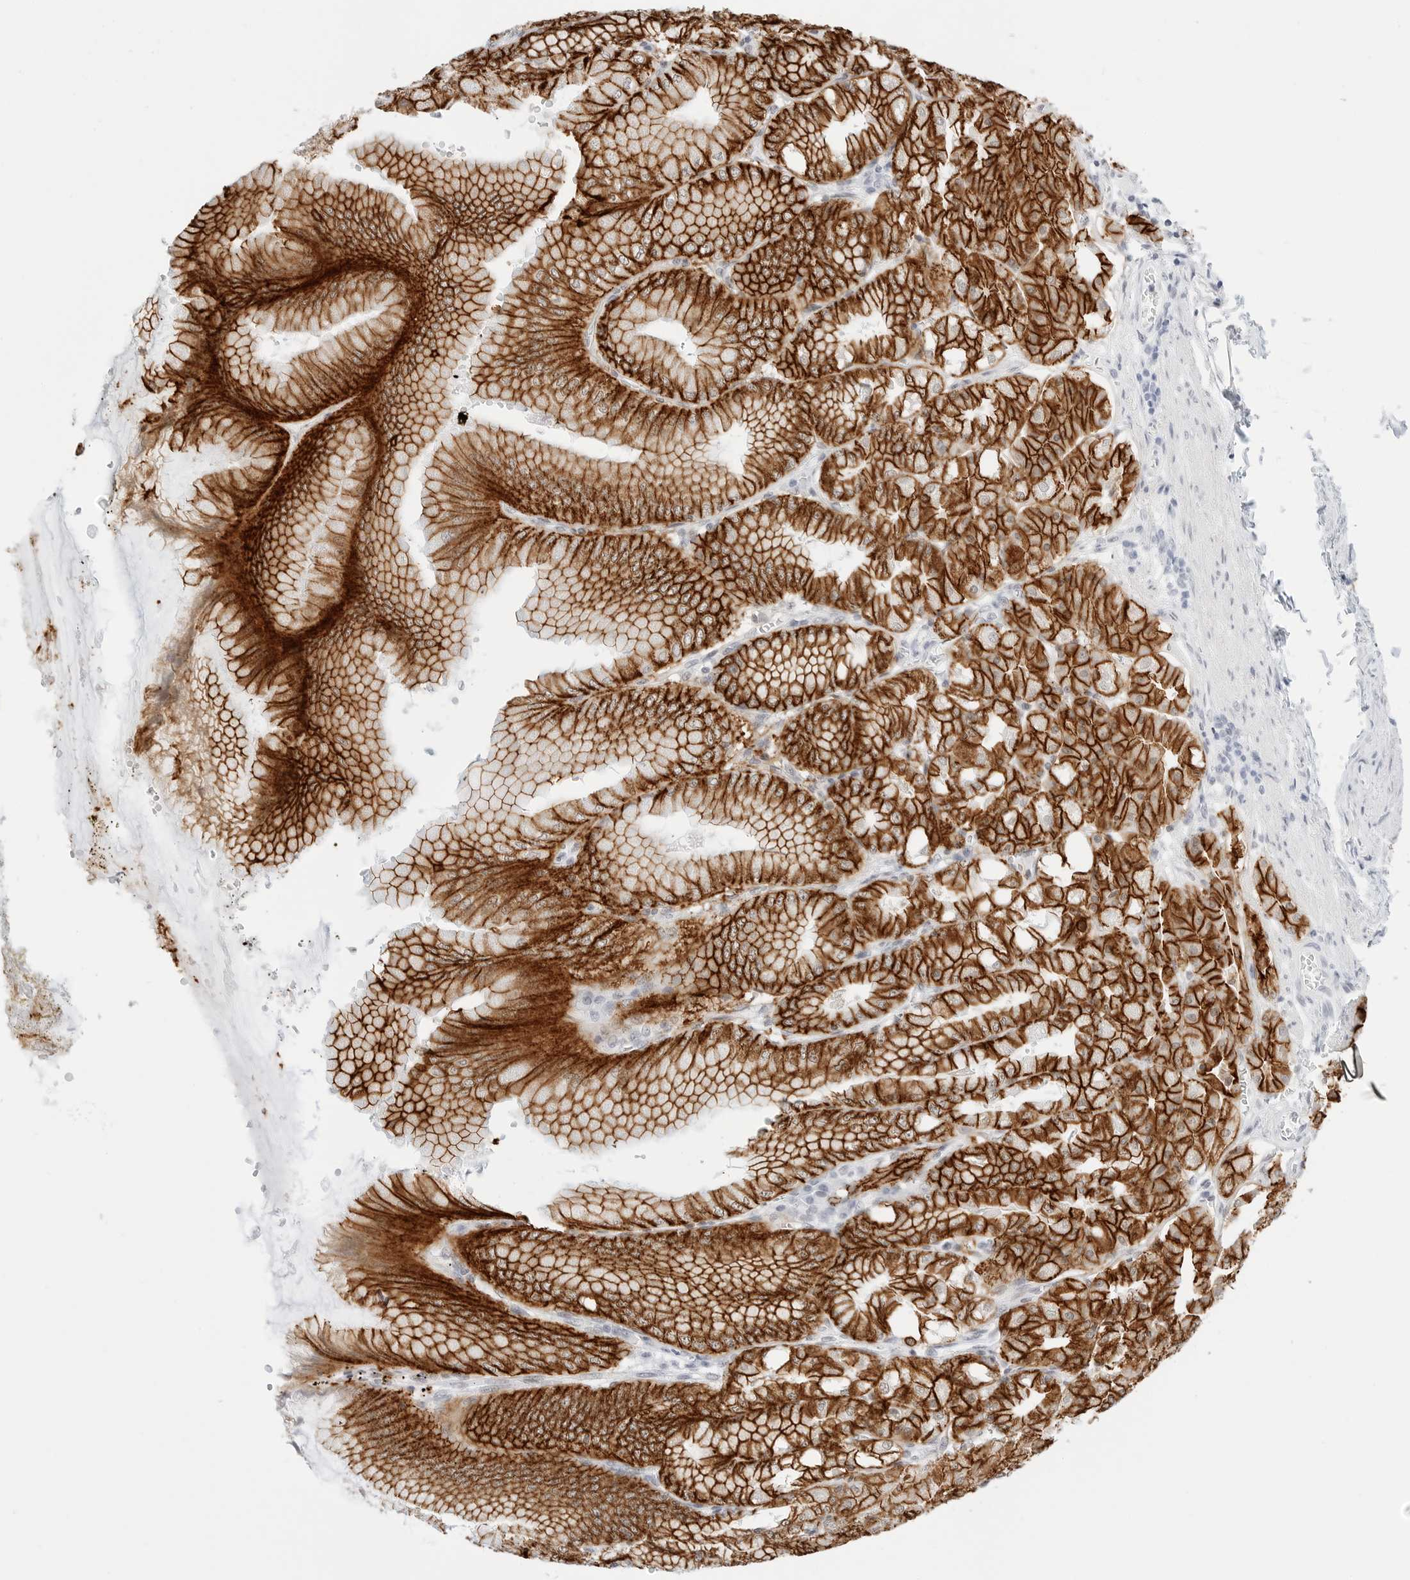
{"staining": {"intensity": "strong", "quantity": ">75%", "location": "cytoplasmic/membranous"}, "tissue": "stomach", "cell_type": "Glandular cells", "image_type": "normal", "snomed": [{"axis": "morphology", "description": "Normal tissue, NOS"}, {"axis": "topography", "description": "Stomach, lower"}], "caption": "Stomach stained with DAB immunohistochemistry (IHC) reveals high levels of strong cytoplasmic/membranous expression in about >75% of glandular cells.", "gene": "CDH1", "patient": {"sex": "male", "age": 71}}